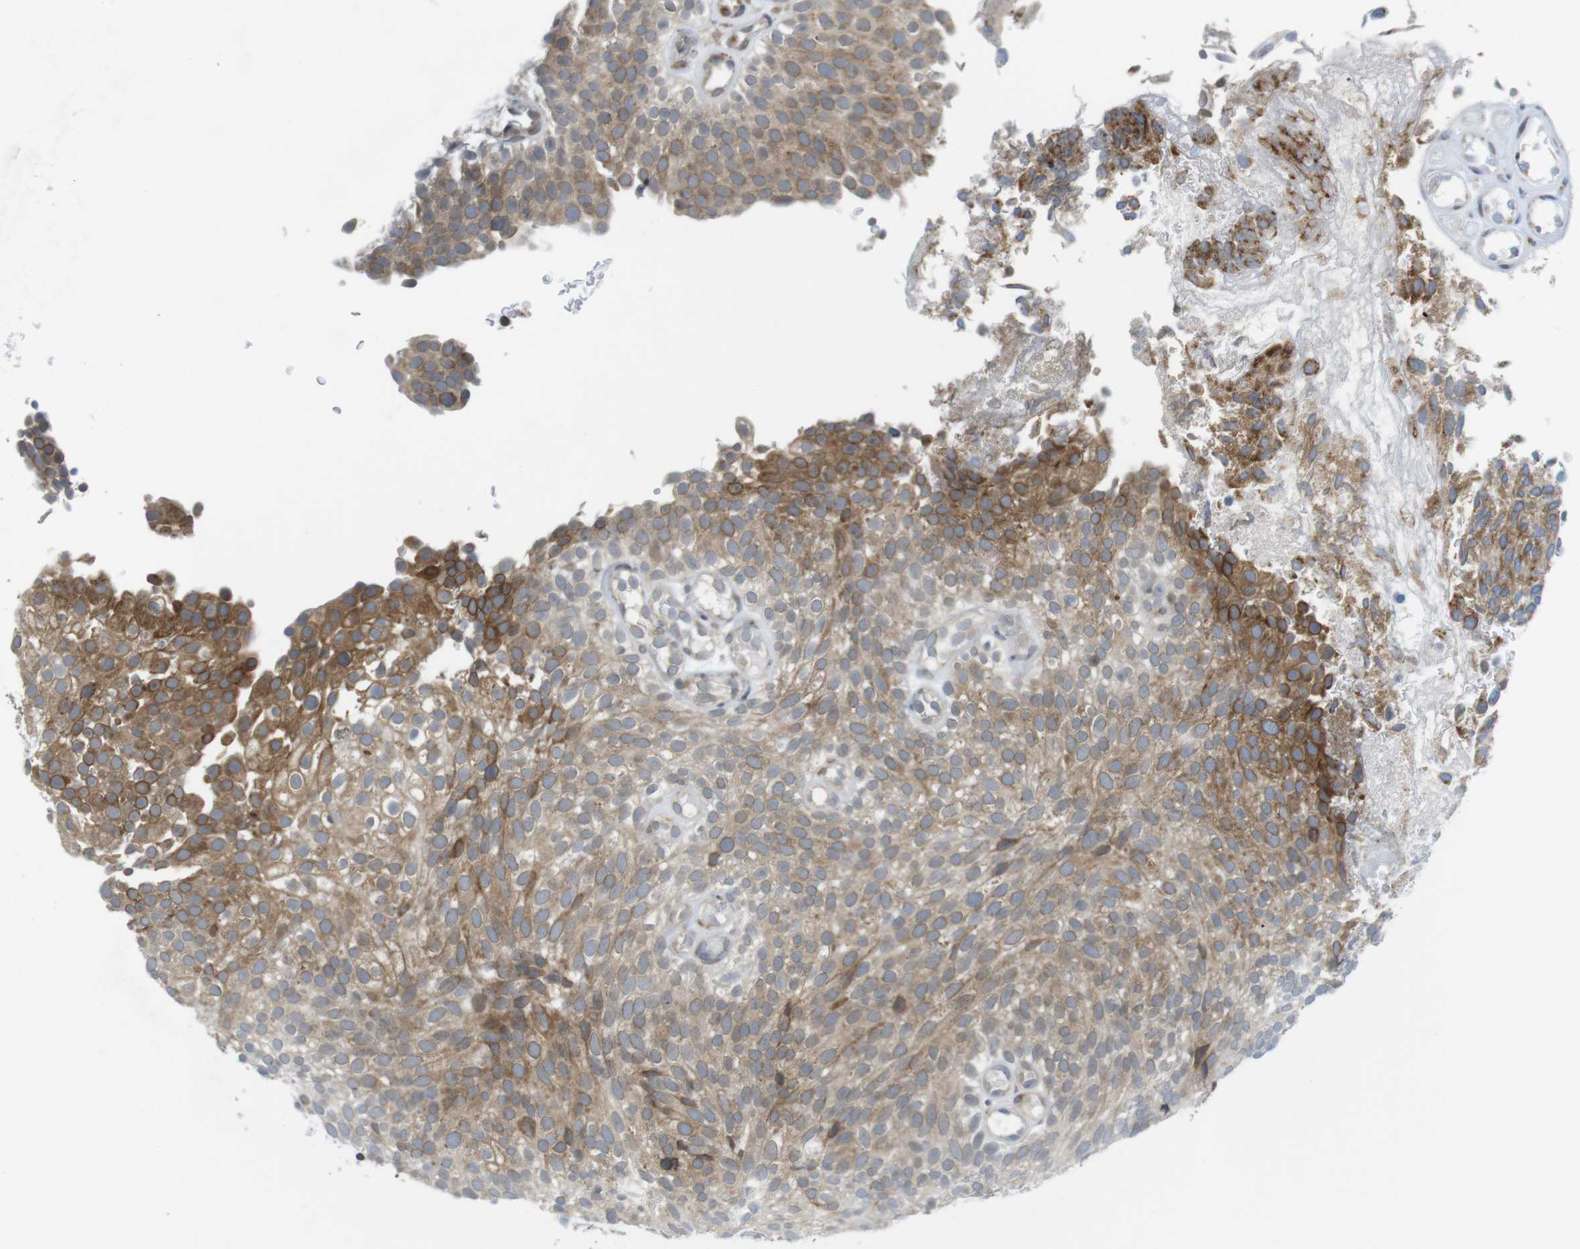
{"staining": {"intensity": "moderate", "quantity": "<25%", "location": "cytoplasmic/membranous"}, "tissue": "urothelial cancer", "cell_type": "Tumor cells", "image_type": "cancer", "snomed": [{"axis": "morphology", "description": "Urothelial carcinoma, Low grade"}, {"axis": "topography", "description": "Urinary bladder"}], "caption": "Brown immunohistochemical staining in human urothelial cancer demonstrates moderate cytoplasmic/membranous staining in approximately <25% of tumor cells.", "gene": "ERGIC3", "patient": {"sex": "male", "age": 78}}